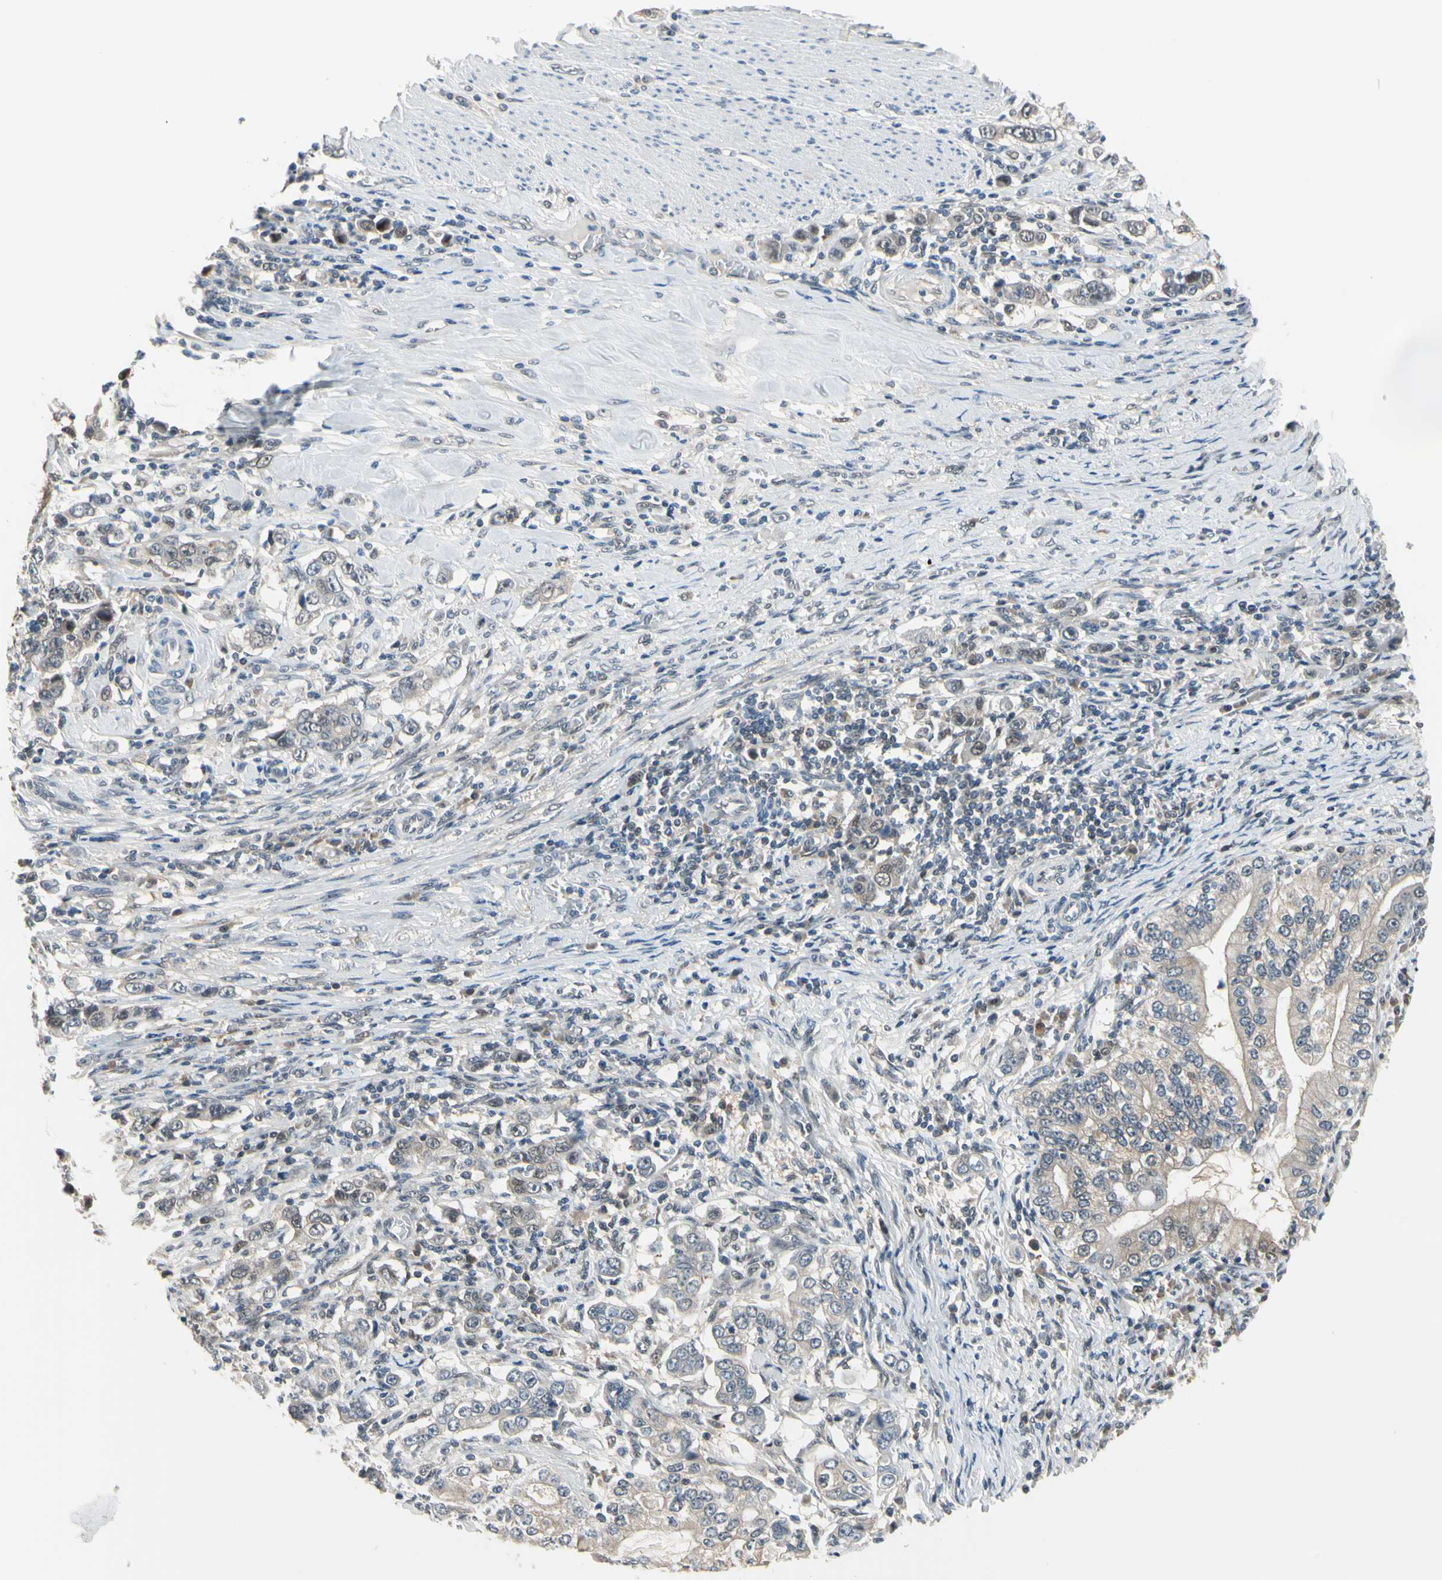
{"staining": {"intensity": "weak", "quantity": "25%-75%", "location": "cytoplasmic/membranous"}, "tissue": "stomach cancer", "cell_type": "Tumor cells", "image_type": "cancer", "snomed": [{"axis": "morphology", "description": "Adenocarcinoma, NOS"}, {"axis": "topography", "description": "Stomach, lower"}], "caption": "Adenocarcinoma (stomach) tissue exhibits weak cytoplasmic/membranous expression in approximately 25%-75% of tumor cells, visualized by immunohistochemistry. Nuclei are stained in blue.", "gene": "HSPA4", "patient": {"sex": "female", "age": 72}}